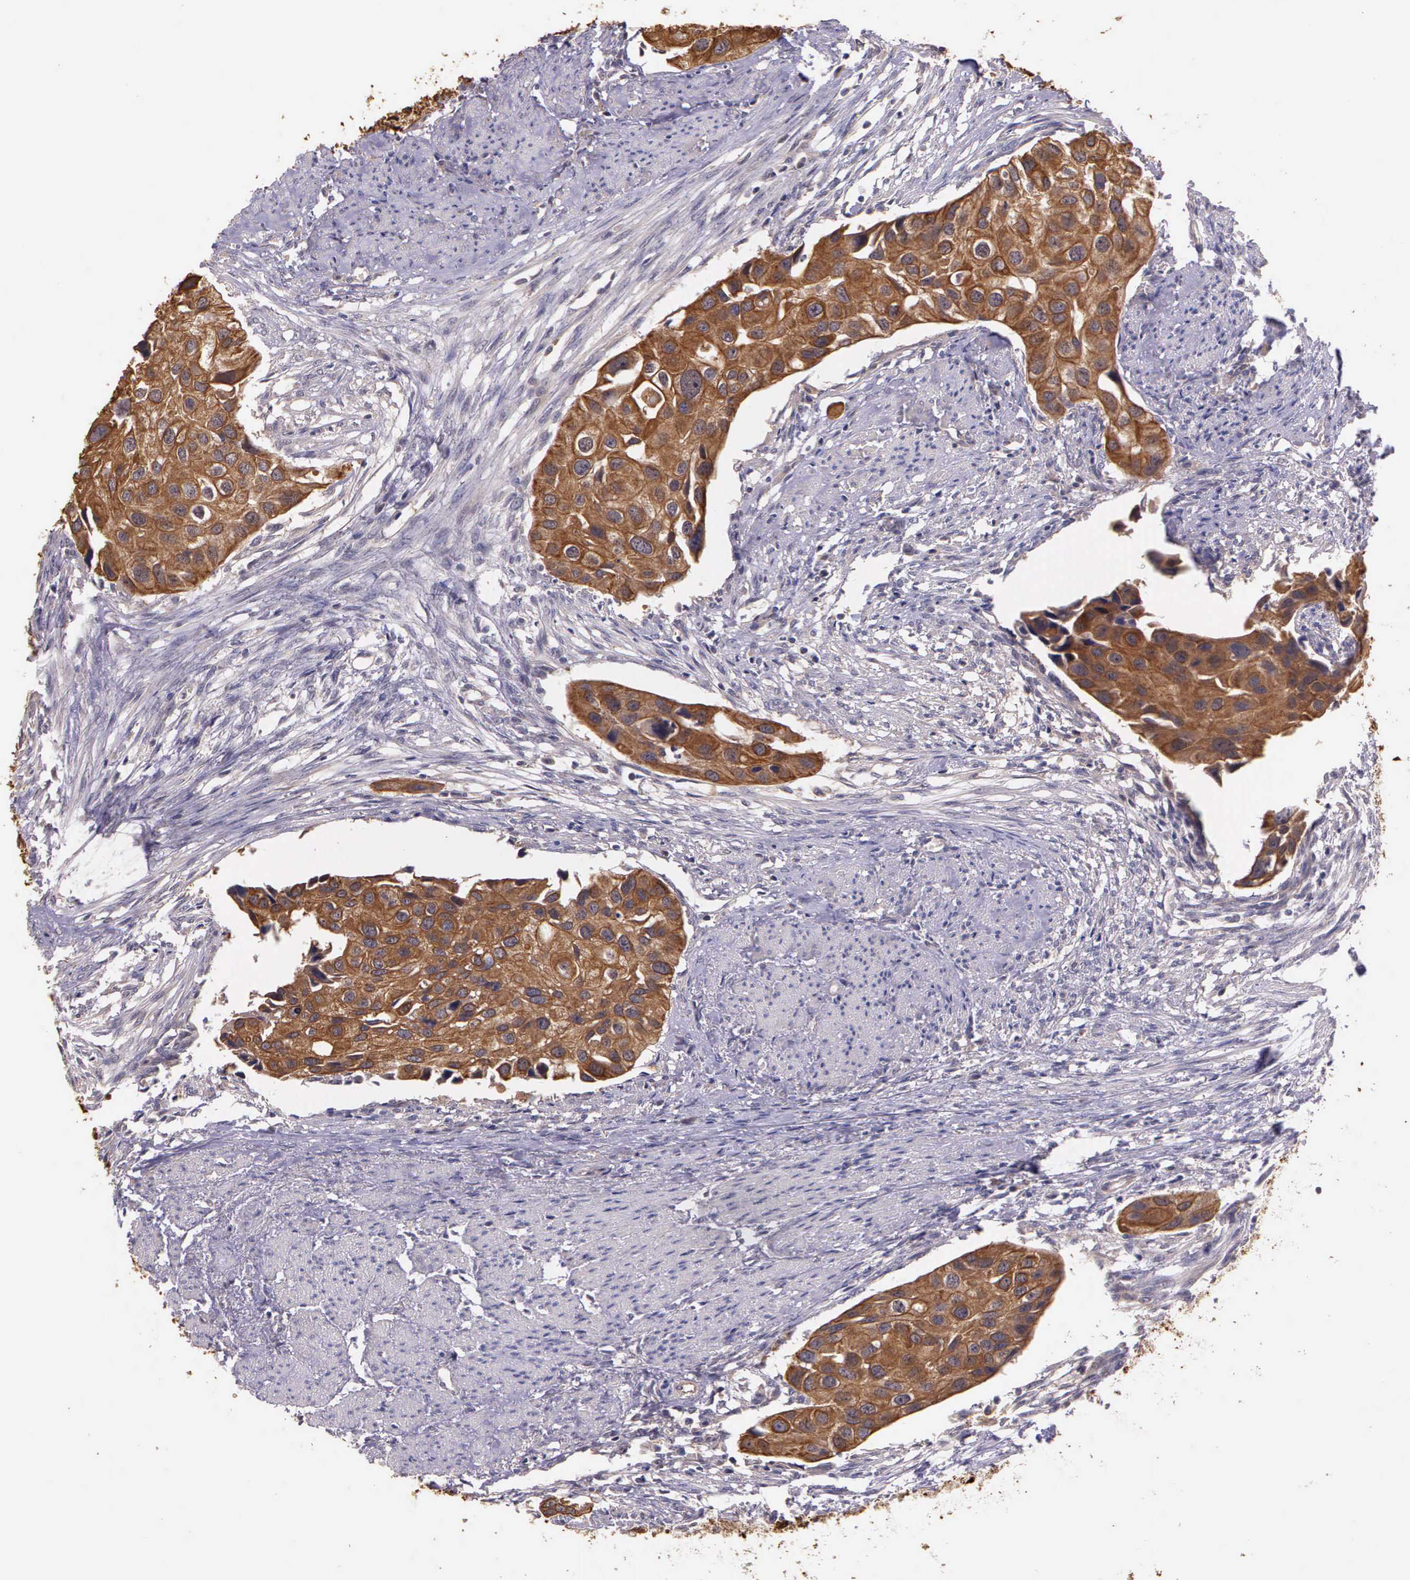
{"staining": {"intensity": "moderate", "quantity": "25%-75%", "location": "cytoplasmic/membranous"}, "tissue": "urothelial cancer", "cell_type": "Tumor cells", "image_type": "cancer", "snomed": [{"axis": "morphology", "description": "Urothelial carcinoma, High grade"}, {"axis": "topography", "description": "Urinary bladder"}], "caption": "Moderate cytoplasmic/membranous expression is identified in approximately 25%-75% of tumor cells in high-grade urothelial carcinoma. The staining was performed using DAB (3,3'-diaminobenzidine) to visualize the protein expression in brown, while the nuclei were stained in blue with hematoxylin (Magnification: 20x).", "gene": "IGBP1", "patient": {"sex": "male", "age": 55}}